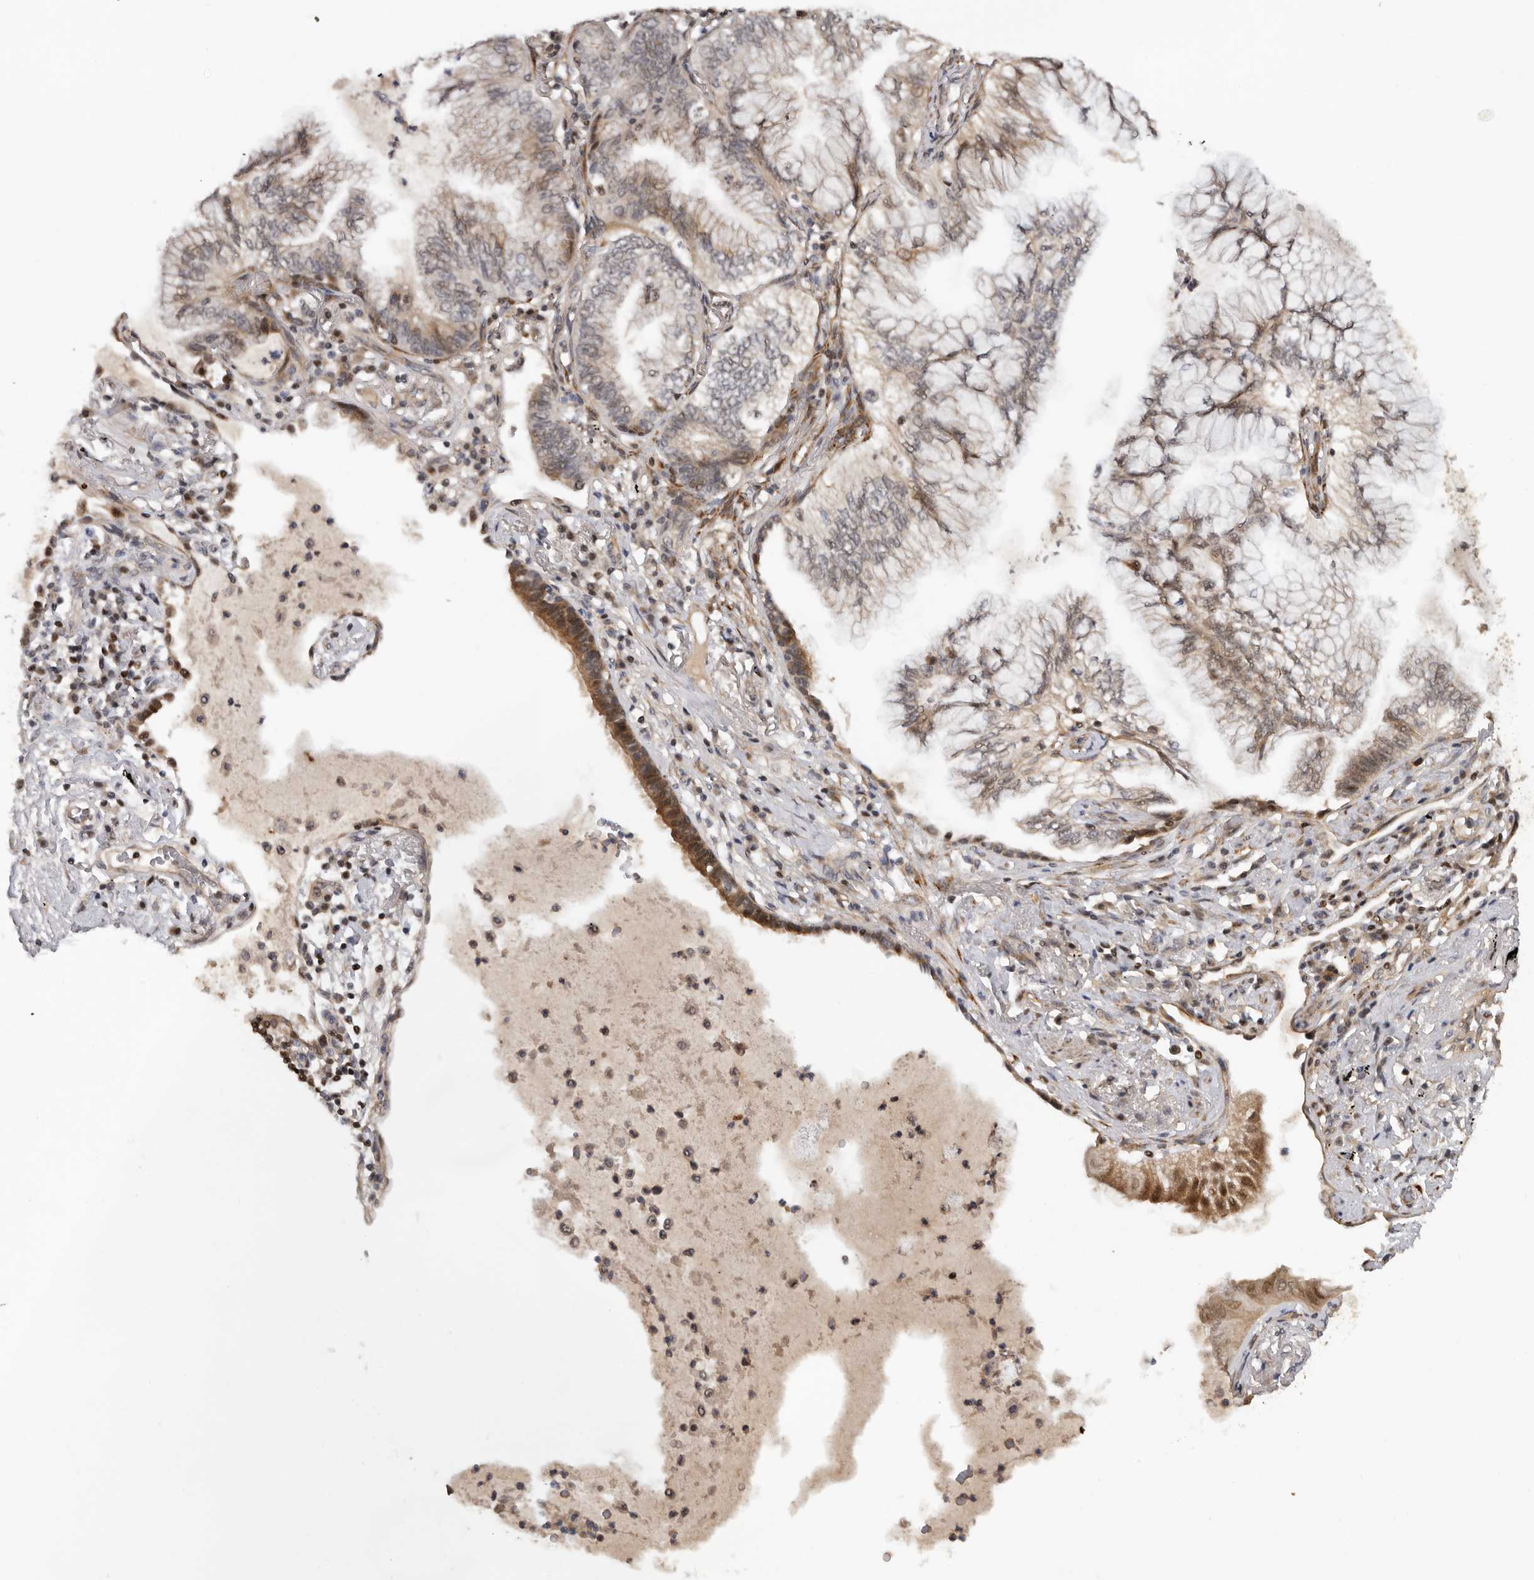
{"staining": {"intensity": "moderate", "quantity": ">75%", "location": "cytoplasmic/membranous,nuclear"}, "tissue": "lung cancer", "cell_type": "Tumor cells", "image_type": "cancer", "snomed": [{"axis": "morphology", "description": "Adenocarcinoma, NOS"}, {"axis": "topography", "description": "Lung"}], "caption": "Moderate cytoplasmic/membranous and nuclear protein positivity is present in approximately >75% of tumor cells in lung cancer (adenocarcinoma).", "gene": "HENMT1", "patient": {"sex": "female", "age": 70}}